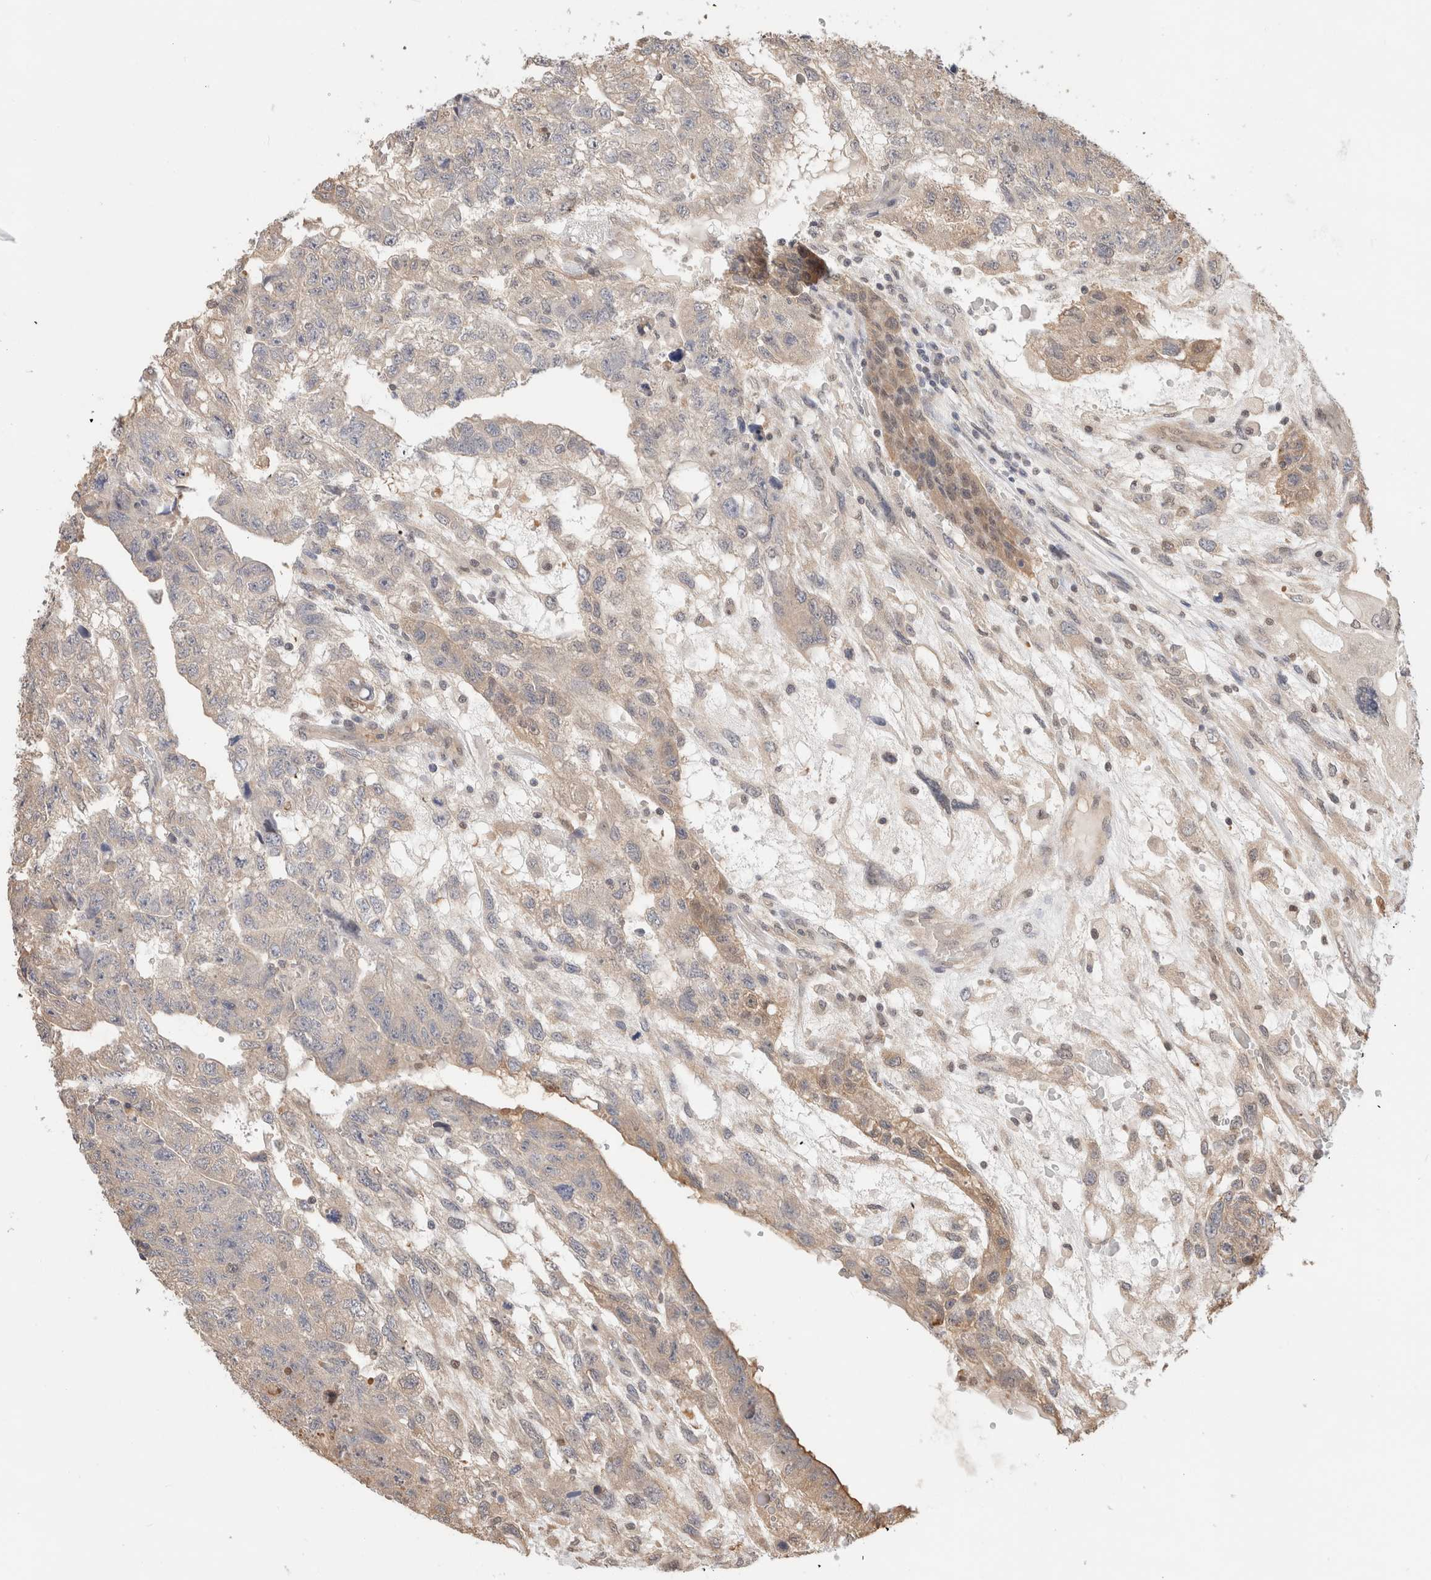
{"staining": {"intensity": "moderate", "quantity": "<25%", "location": "cytoplasmic/membranous"}, "tissue": "testis cancer", "cell_type": "Tumor cells", "image_type": "cancer", "snomed": [{"axis": "morphology", "description": "Carcinoma, Embryonal, NOS"}, {"axis": "topography", "description": "Testis"}], "caption": "Moderate cytoplasmic/membranous staining is seen in about <25% of tumor cells in testis cancer.", "gene": "C17orf97", "patient": {"sex": "male", "age": 36}}